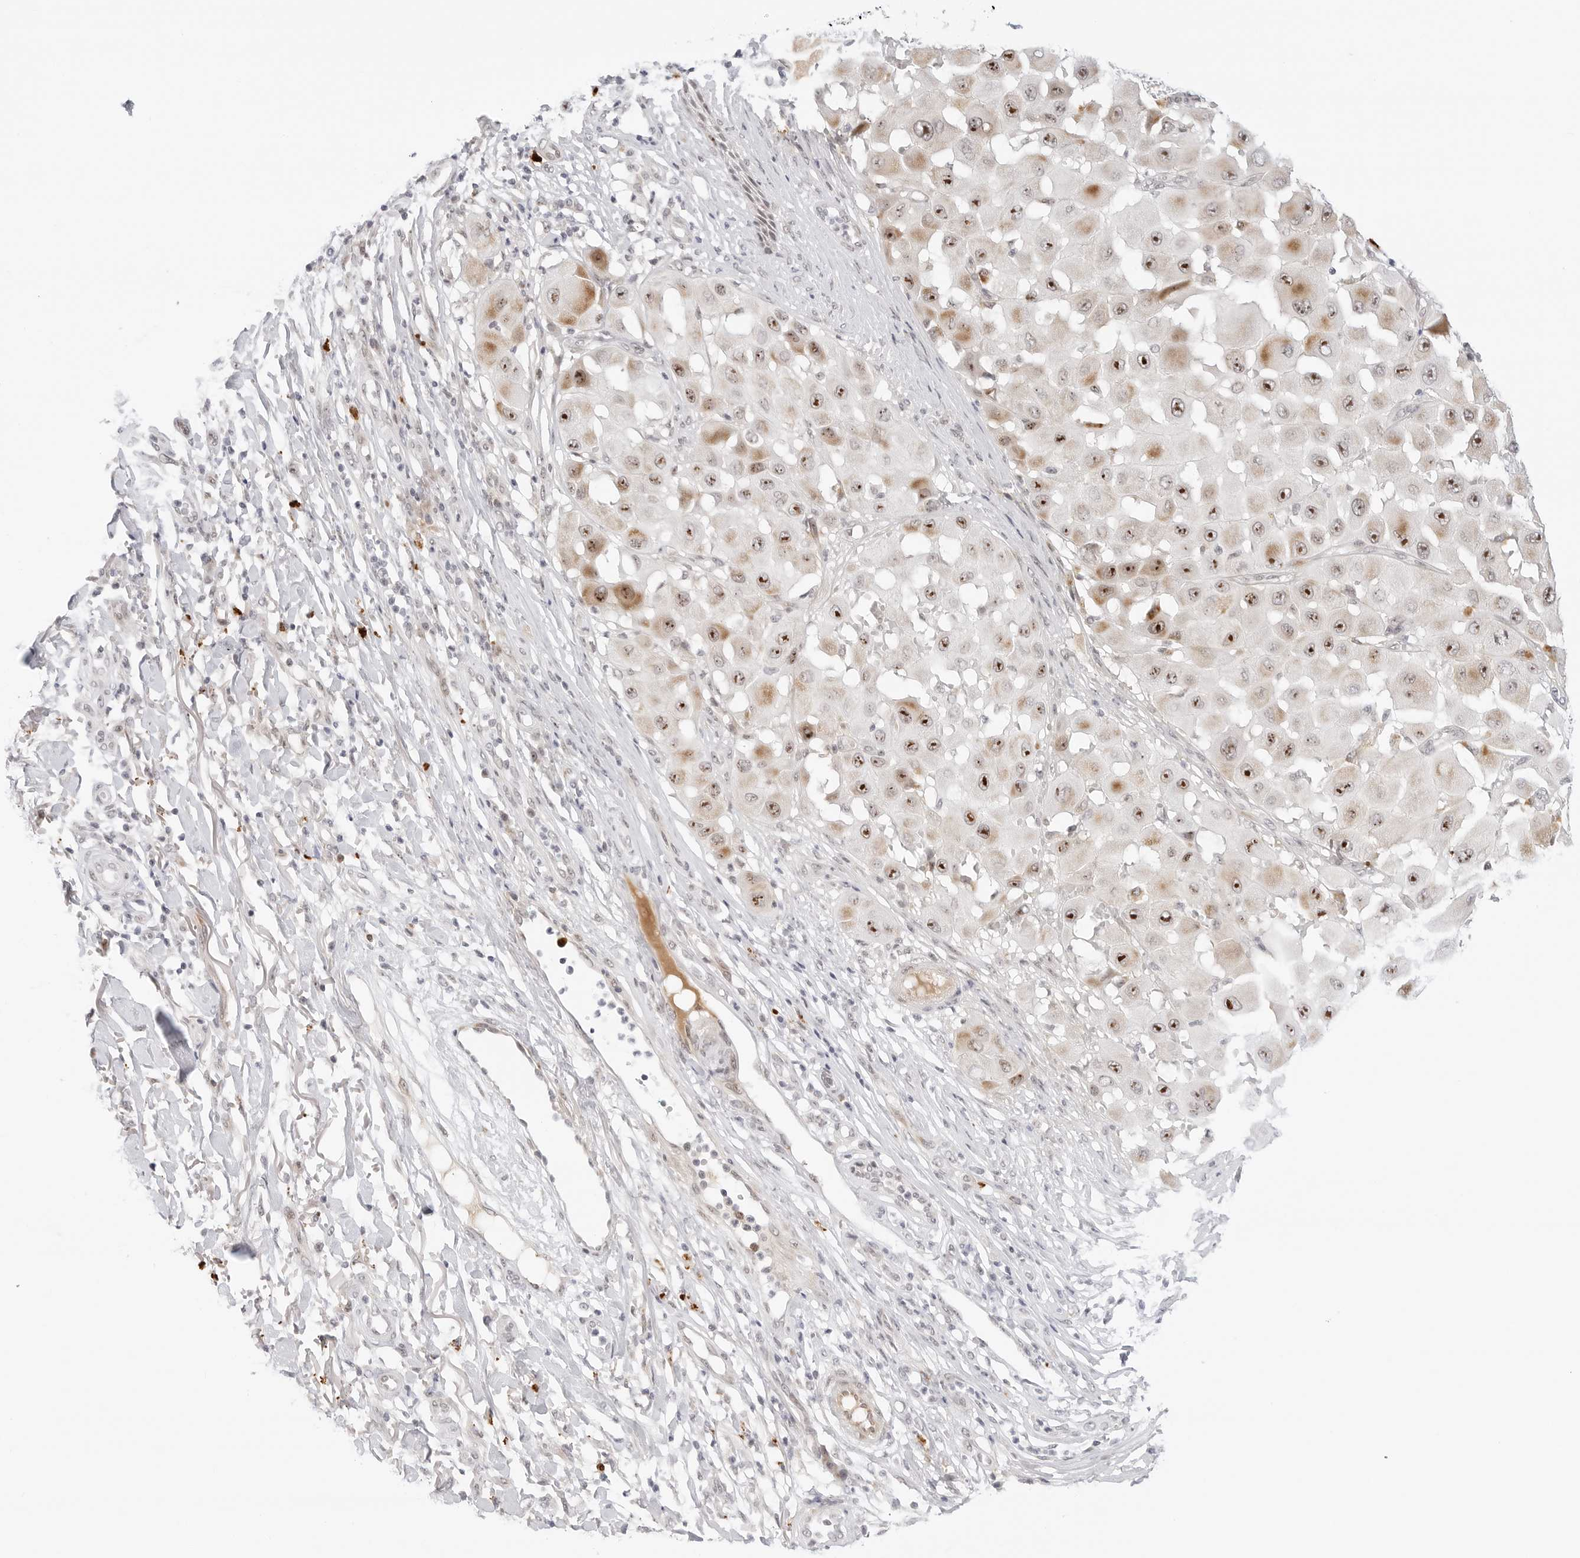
{"staining": {"intensity": "moderate", "quantity": ">75%", "location": "nuclear"}, "tissue": "melanoma", "cell_type": "Tumor cells", "image_type": "cancer", "snomed": [{"axis": "morphology", "description": "Malignant melanoma, NOS"}, {"axis": "topography", "description": "Skin"}], "caption": "Protein staining reveals moderate nuclear expression in approximately >75% of tumor cells in malignant melanoma.", "gene": "HIPK3", "patient": {"sex": "female", "age": 81}}